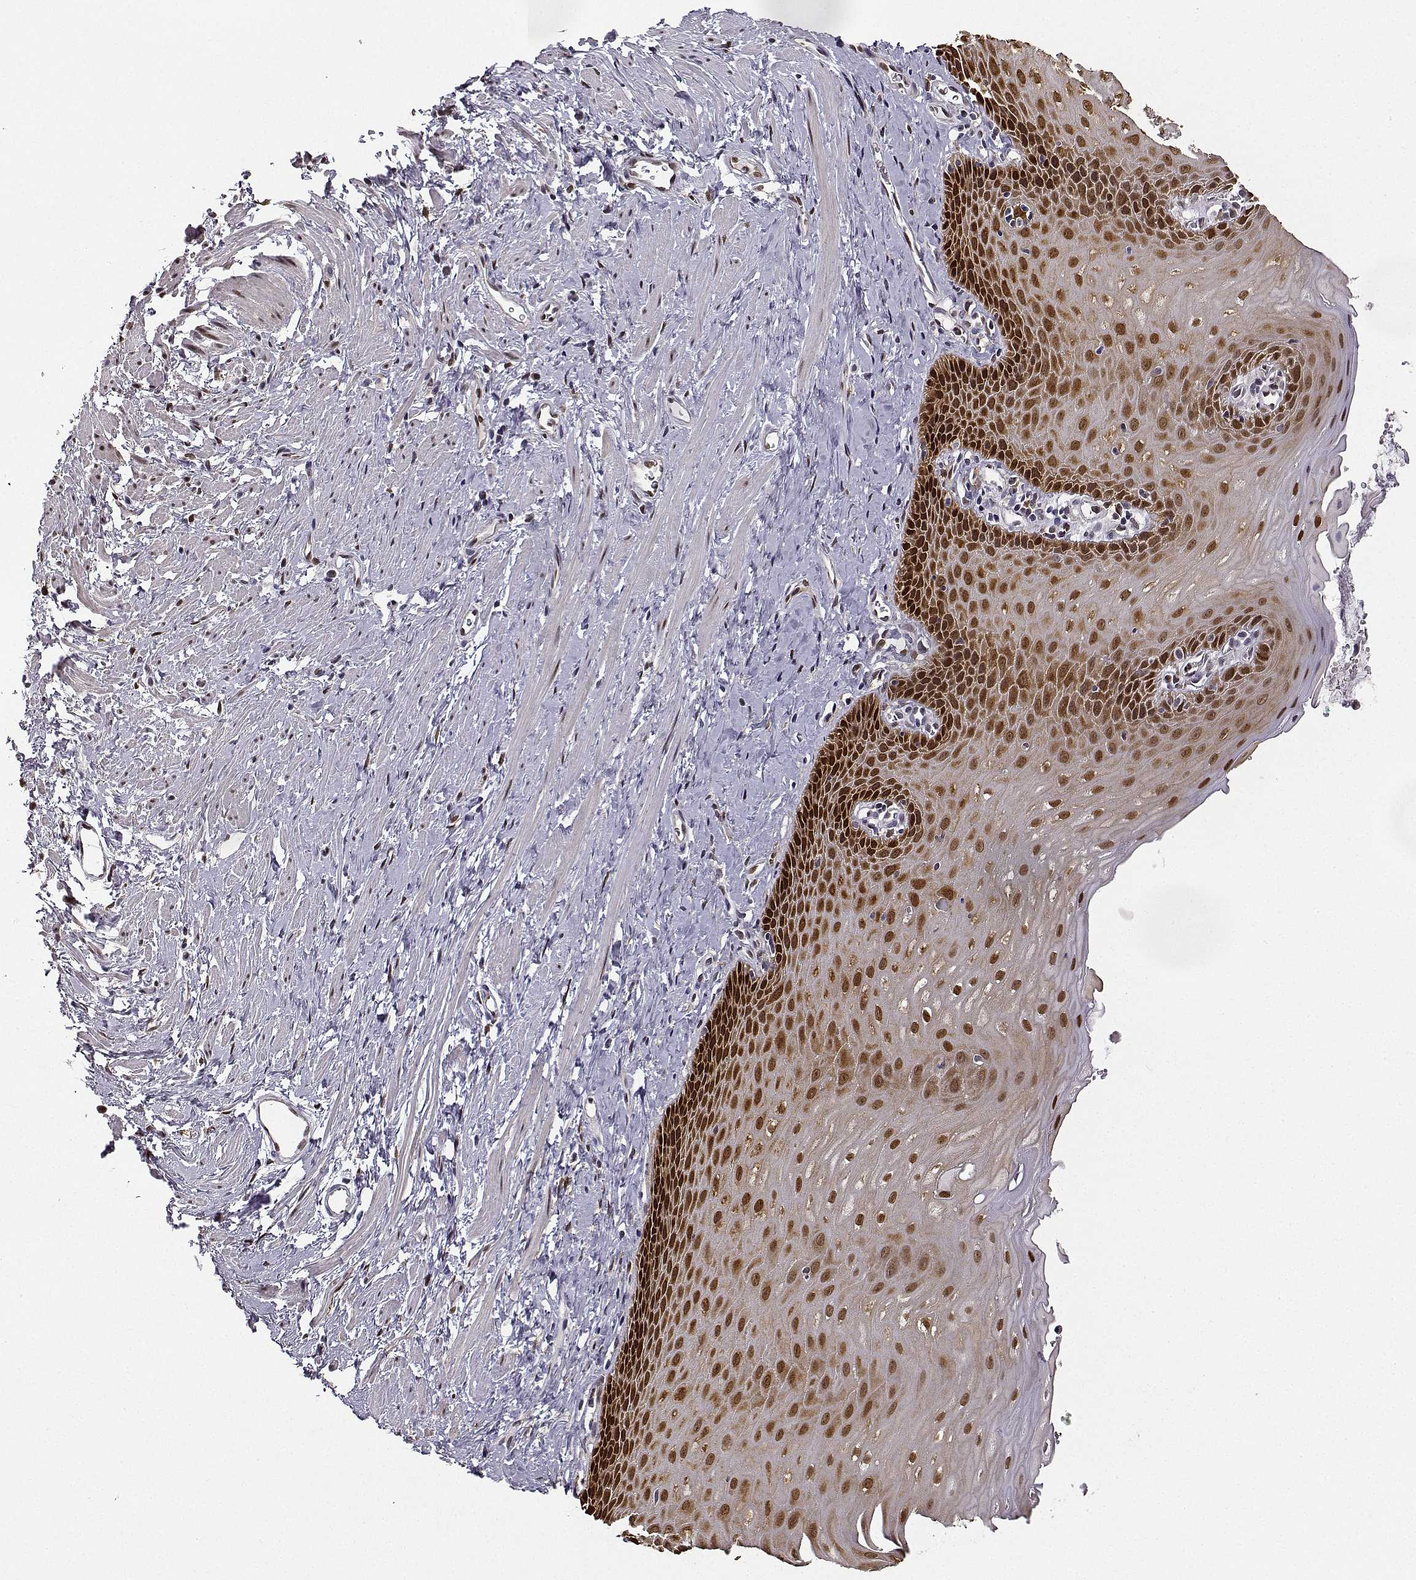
{"staining": {"intensity": "strong", "quantity": ">75%", "location": "cytoplasmic/membranous,nuclear"}, "tissue": "esophagus", "cell_type": "Squamous epithelial cells", "image_type": "normal", "snomed": [{"axis": "morphology", "description": "Normal tissue, NOS"}, {"axis": "topography", "description": "Esophagus"}], "caption": "Immunohistochemistry of unremarkable esophagus exhibits high levels of strong cytoplasmic/membranous,nuclear expression in about >75% of squamous epithelial cells. (DAB IHC, brown staining for protein, blue staining for nuclei).", "gene": "PHGDH", "patient": {"sex": "male", "age": 64}}